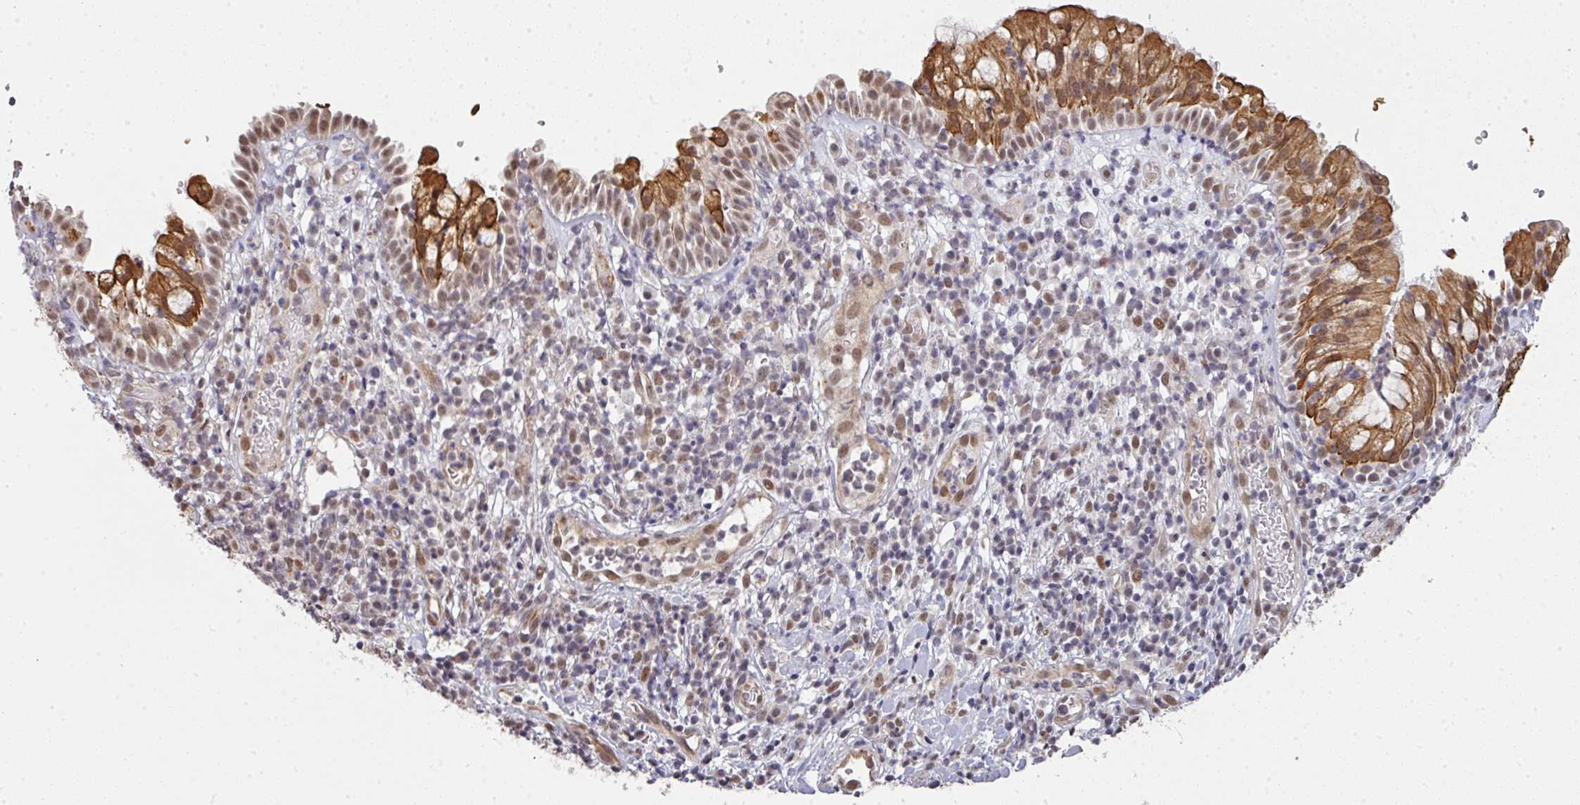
{"staining": {"intensity": "strong", "quantity": ">75%", "location": "cytoplasmic/membranous,nuclear"}, "tissue": "nasopharynx", "cell_type": "Respiratory epithelial cells", "image_type": "normal", "snomed": [{"axis": "morphology", "description": "Normal tissue, NOS"}, {"axis": "topography", "description": "Nasopharynx"}], "caption": "Approximately >75% of respiratory epithelial cells in unremarkable human nasopharynx display strong cytoplasmic/membranous,nuclear protein expression as visualized by brown immunohistochemical staining.", "gene": "GTF2H3", "patient": {"sex": "male", "age": 65}}